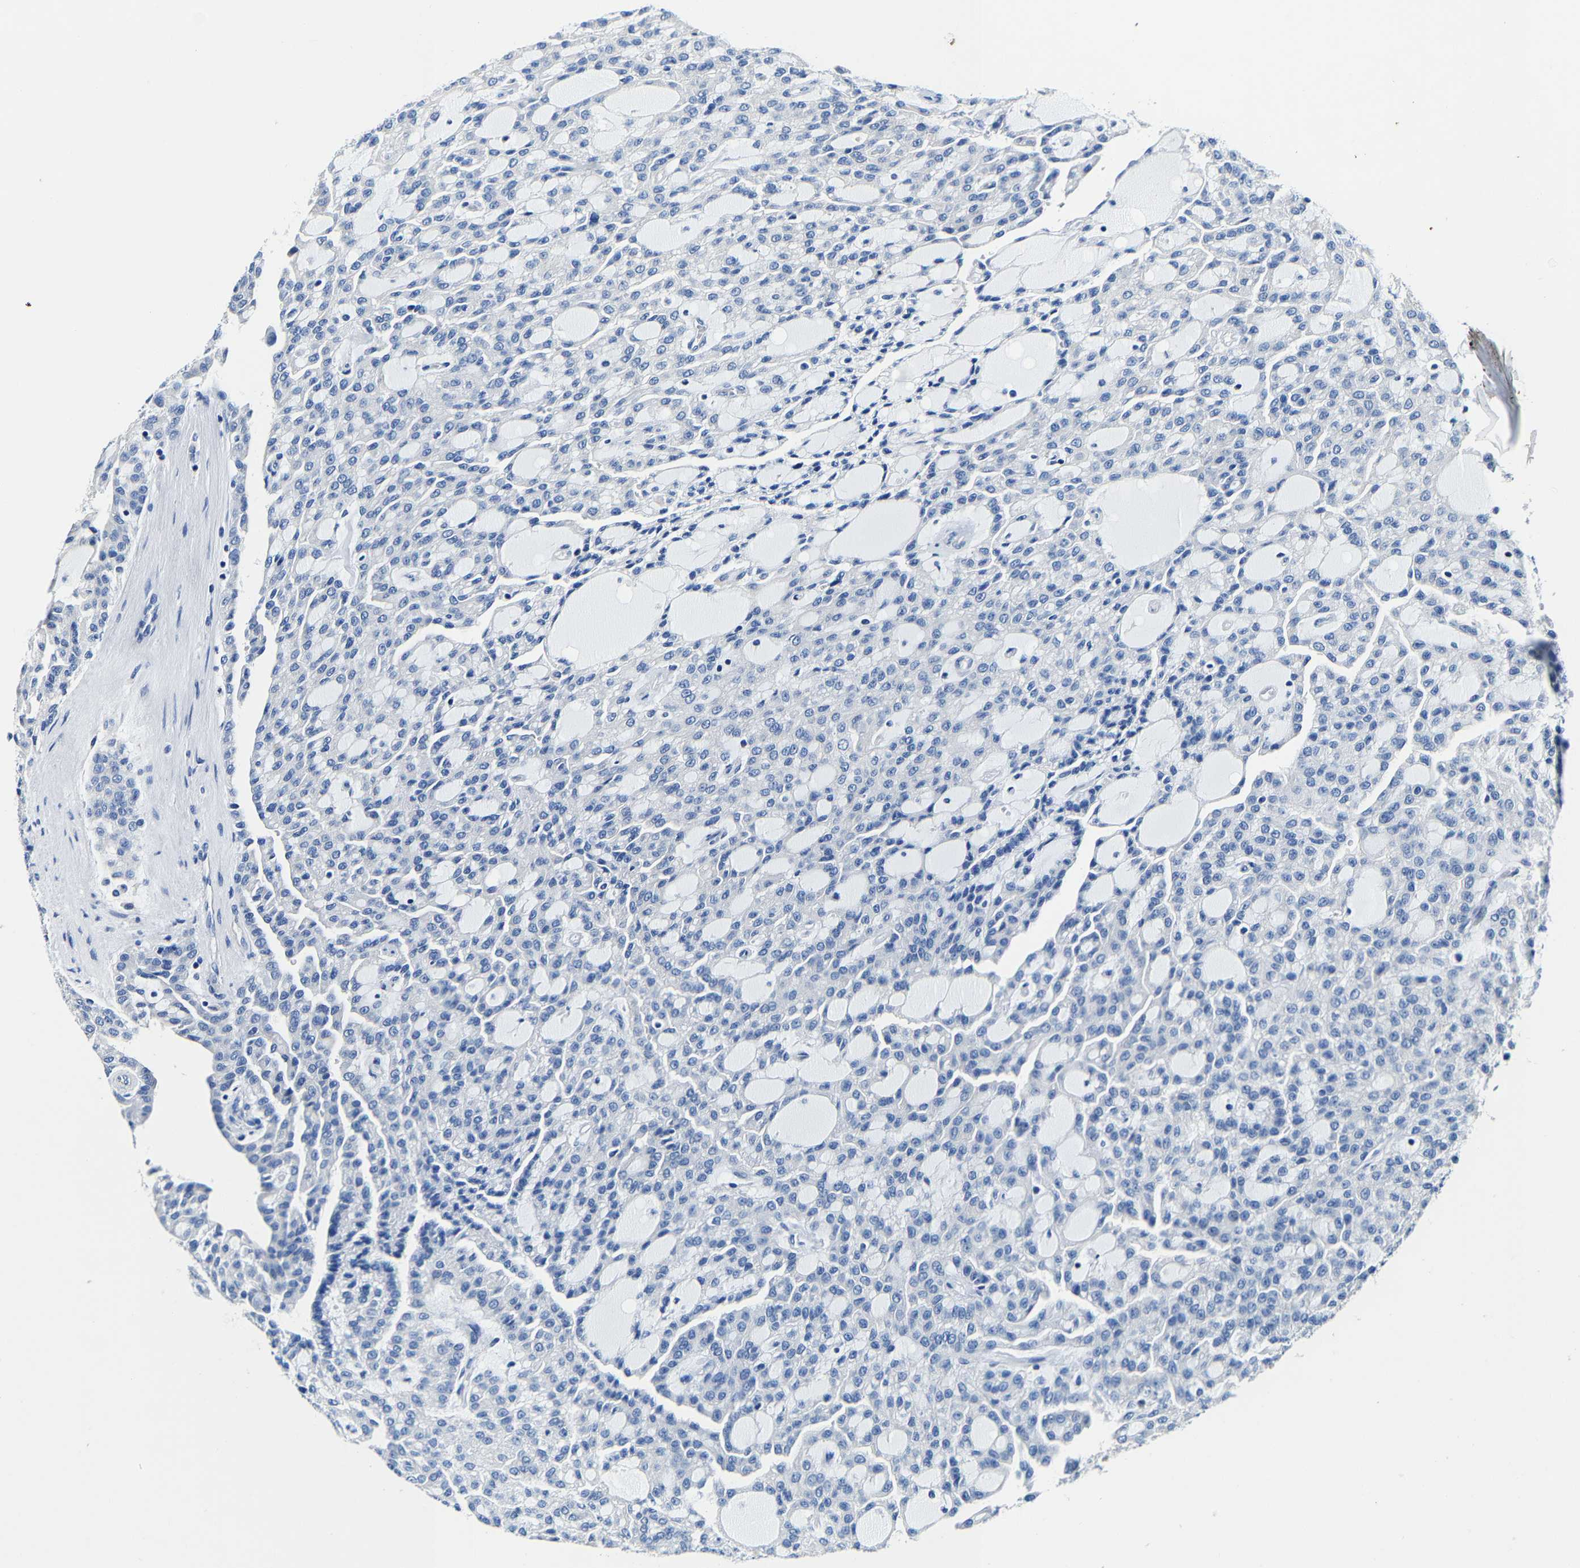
{"staining": {"intensity": "negative", "quantity": "none", "location": "none"}, "tissue": "renal cancer", "cell_type": "Tumor cells", "image_type": "cancer", "snomed": [{"axis": "morphology", "description": "Adenocarcinoma, NOS"}, {"axis": "topography", "description": "Kidney"}], "caption": "Immunohistochemical staining of human adenocarcinoma (renal) shows no significant expression in tumor cells.", "gene": "MMEL1", "patient": {"sex": "male", "age": 63}}